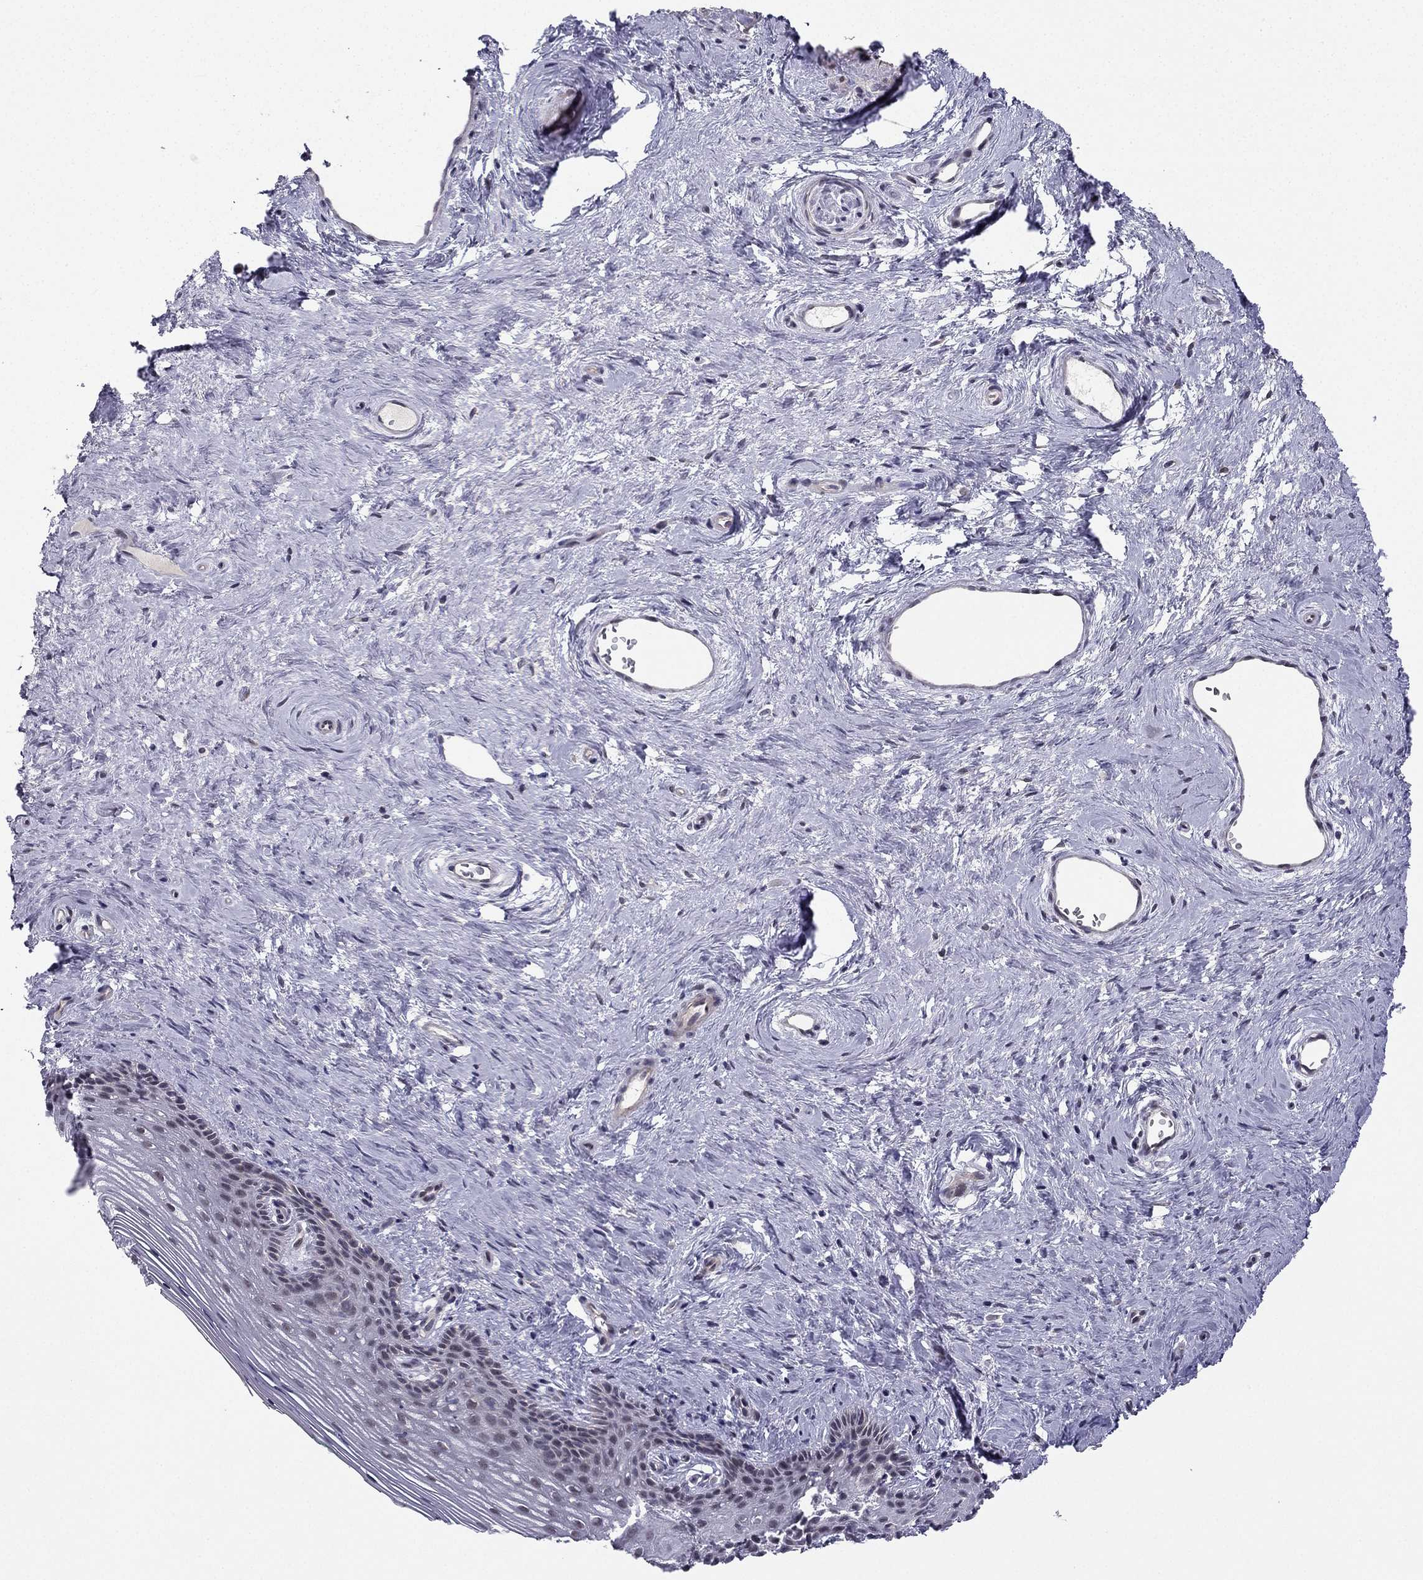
{"staining": {"intensity": "negative", "quantity": "none", "location": "none"}, "tissue": "vagina", "cell_type": "Squamous epithelial cells", "image_type": "normal", "snomed": [{"axis": "morphology", "description": "Normal tissue, NOS"}, {"axis": "topography", "description": "Vagina"}], "caption": "Squamous epithelial cells are negative for brown protein staining in benign vagina. (Stains: DAB (3,3'-diaminobenzidine) immunohistochemistry with hematoxylin counter stain, Microscopy: brightfield microscopy at high magnification).", "gene": "CHST8", "patient": {"sex": "female", "age": 45}}